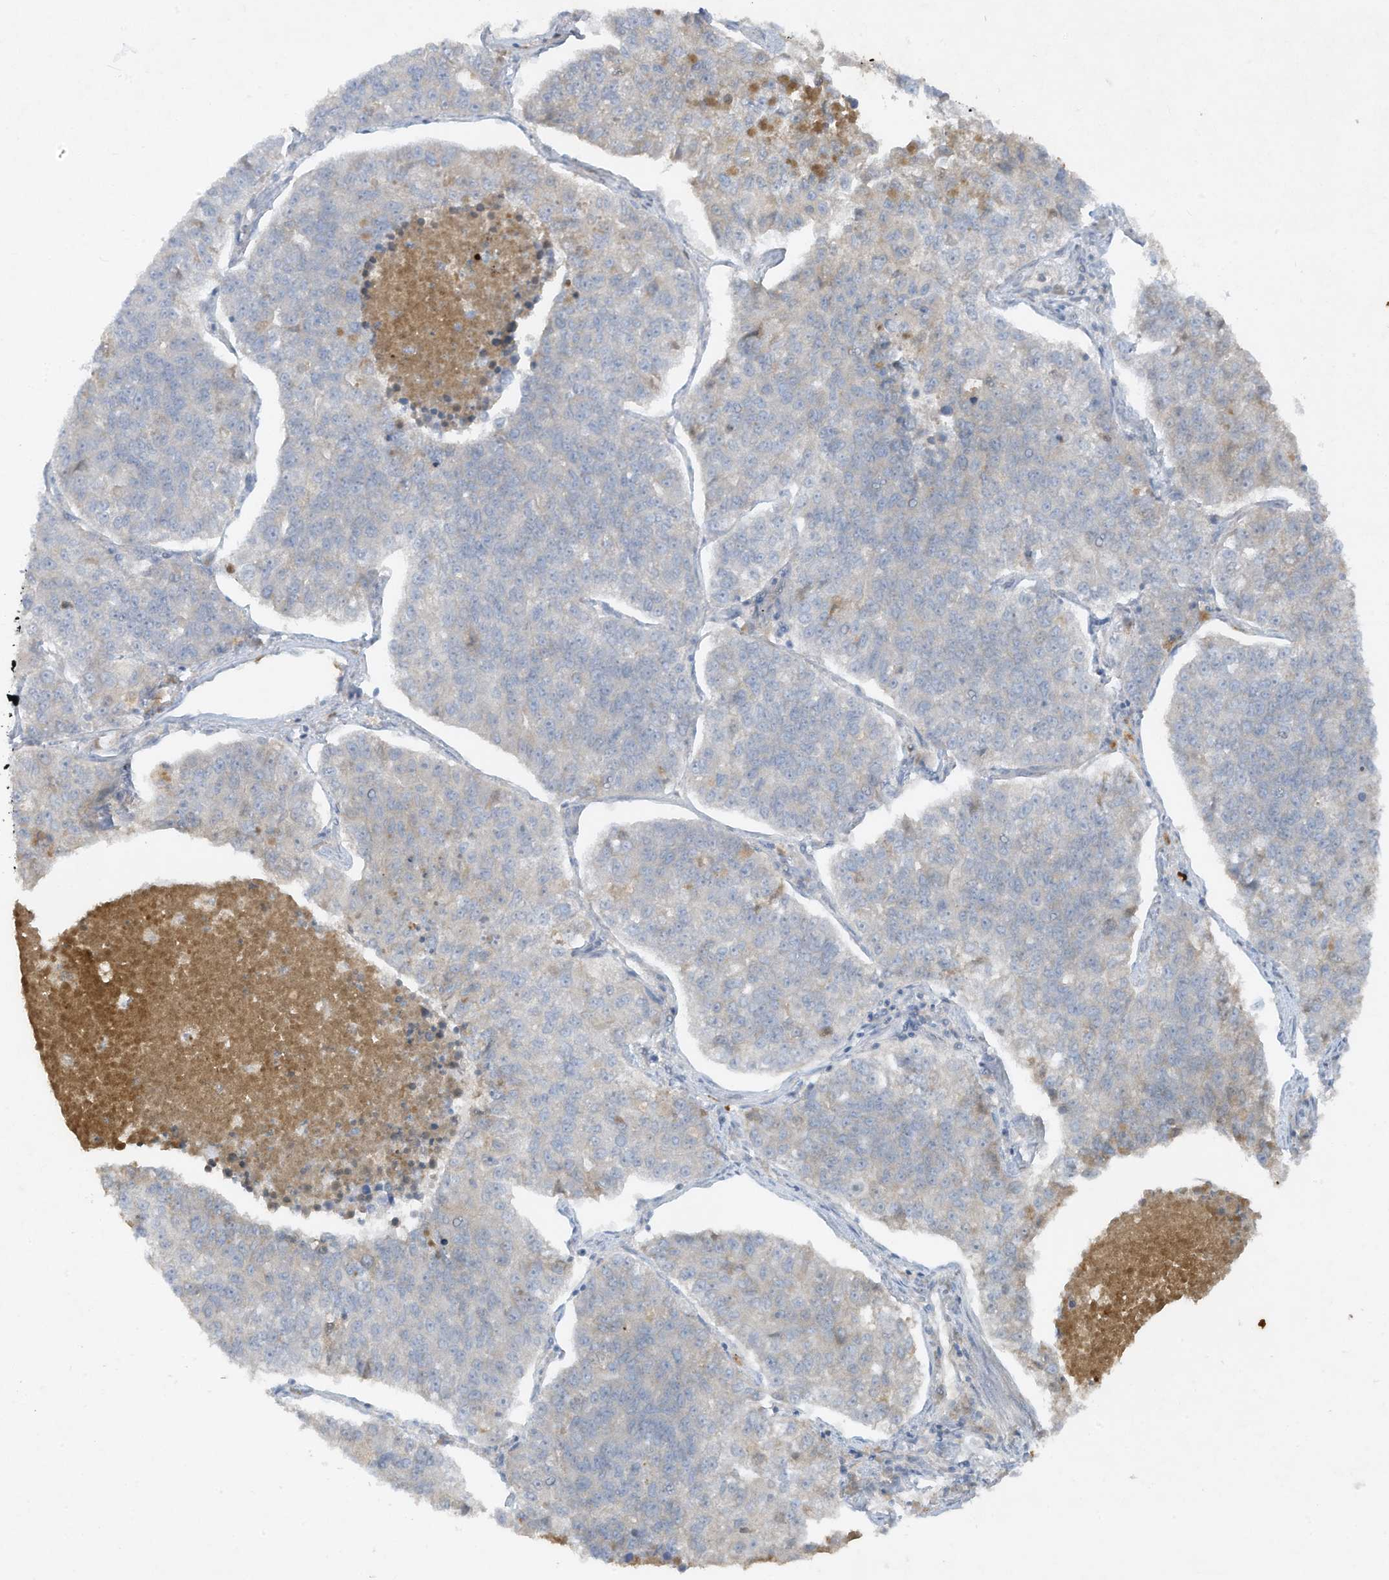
{"staining": {"intensity": "negative", "quantity": "none", "location": "none"}, "tissue": "lung cancer", "cell_type": "Tumor cells", "image_type": "cancer", "snomed": [{"axis": "morphology", "description": "Adenocarcinoma, NOS"}, {"axis": "topography", "description": "Lung"}], "caption": "The histopathology image reveals no significant staining in tumor cells of lung adenocarcinoma.", "gene": "FETUB", "patient": {"sex": "male", "age": 49}}